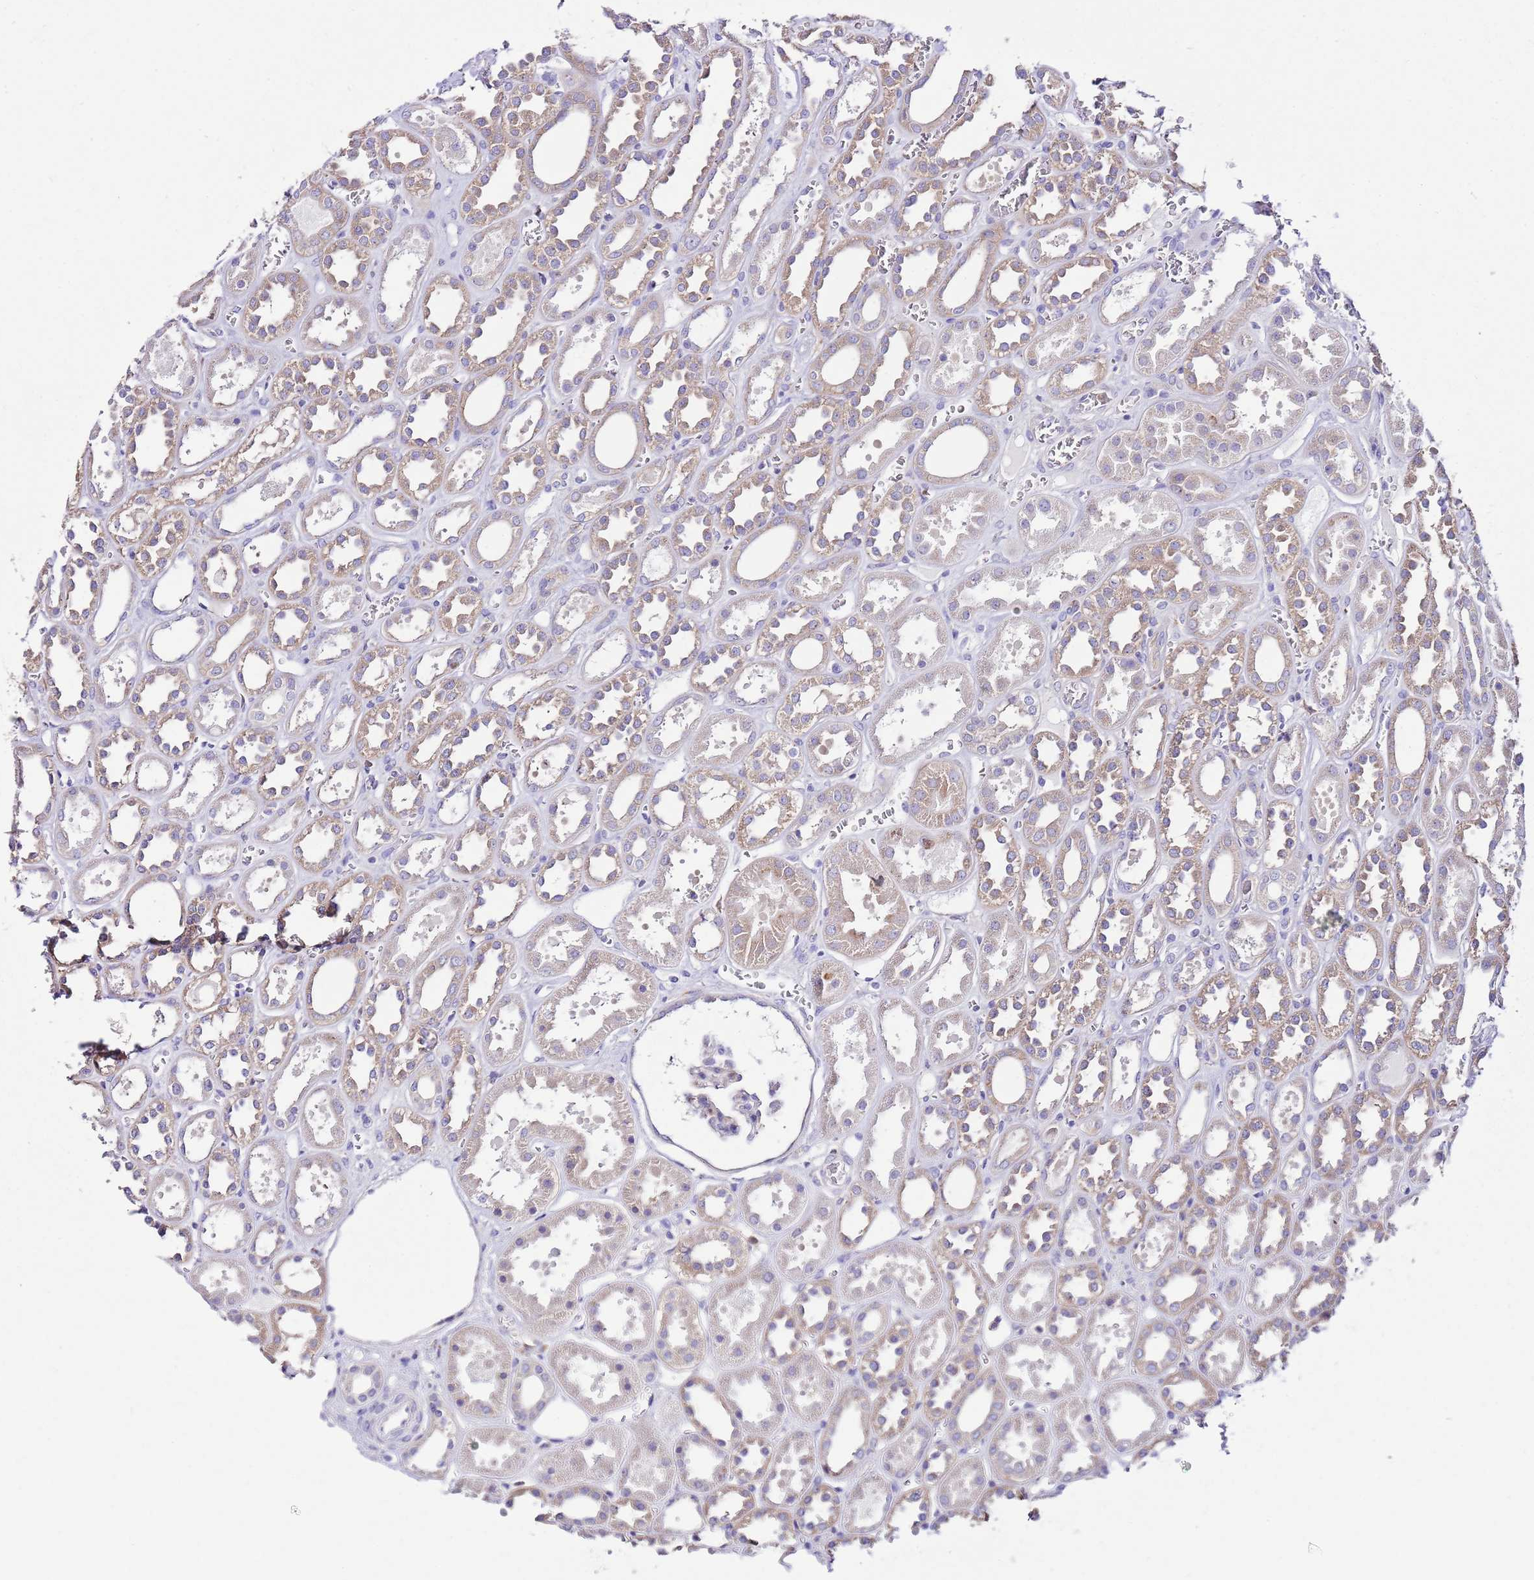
{"staining": {"intensity": "negative", "quantity": "none", "location": "none"}, "tissue": "kidney", "cell_type": "Cells in glomeruli", "image_type": "normal", "snomed": [{"axis": "morphology", "description": "Normal tissue, NOS"}, {"axis": "topography", "description": "Kidney"}], "caption": "Immunohistochemistry image of benign kidney stained for a protein (brown), which exhibits no expression in cells in glomeruli.", "gene": "RPS10", "patient": {"sex": "female", "age": 41}}